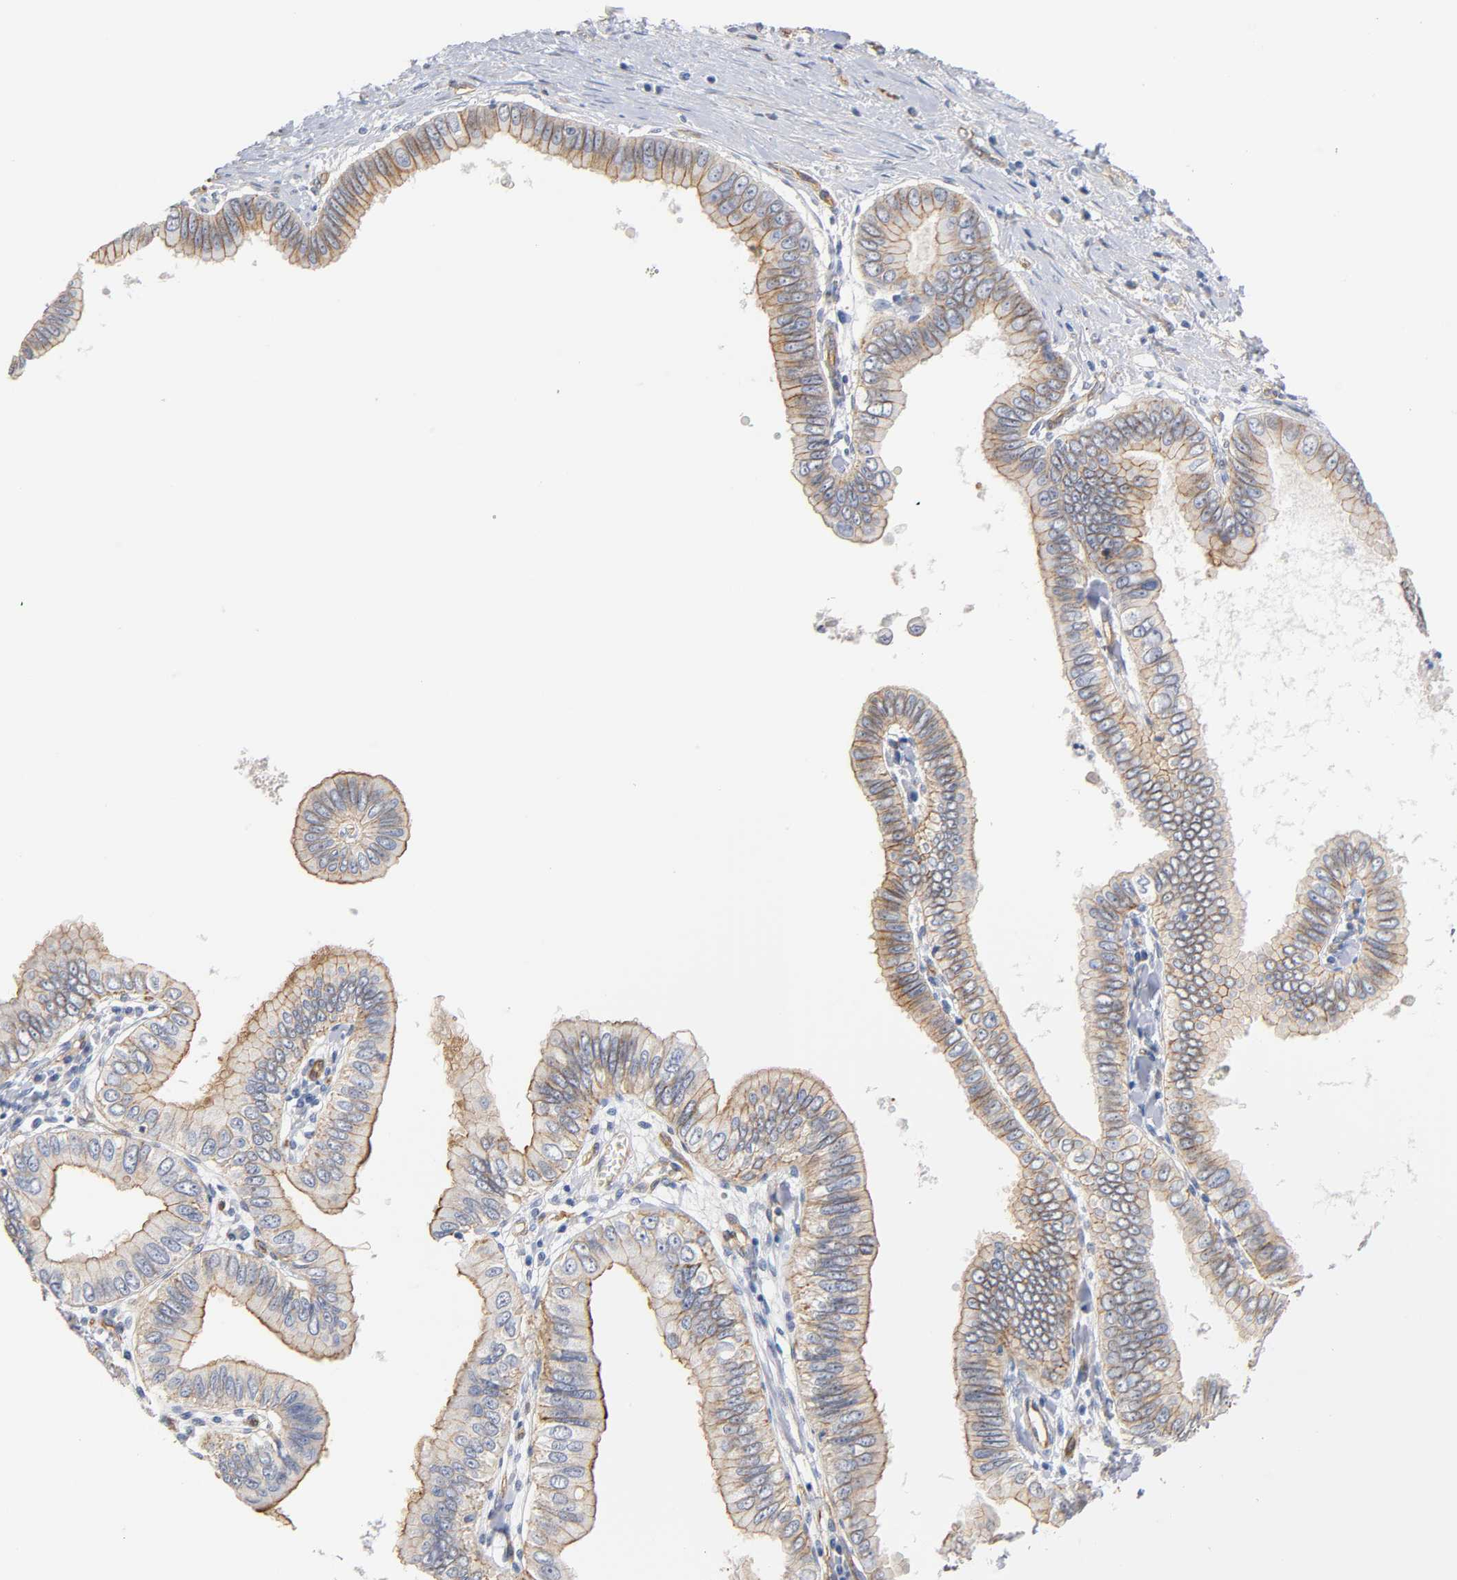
{"staining": {"intensity": "weak", "quantity": ">75%", "location": "cytoplasmic/membranous"}, "tissue": "pancreatic cancer", "cell_type": "Tumor cells", "image_type": "cancer", "snomed": [{"axis": "morphology", "description": "Normal tissue, NOS"}, {"axis": "topography", "description": "Lymph node"}], "caption": "A brown stain shows weak cytoplasmic/membranous expression of a protein in pancreatic cancer tumor cells.", "gene": "SPTAN1", "patient": {"sex": "male", "age": 50}}